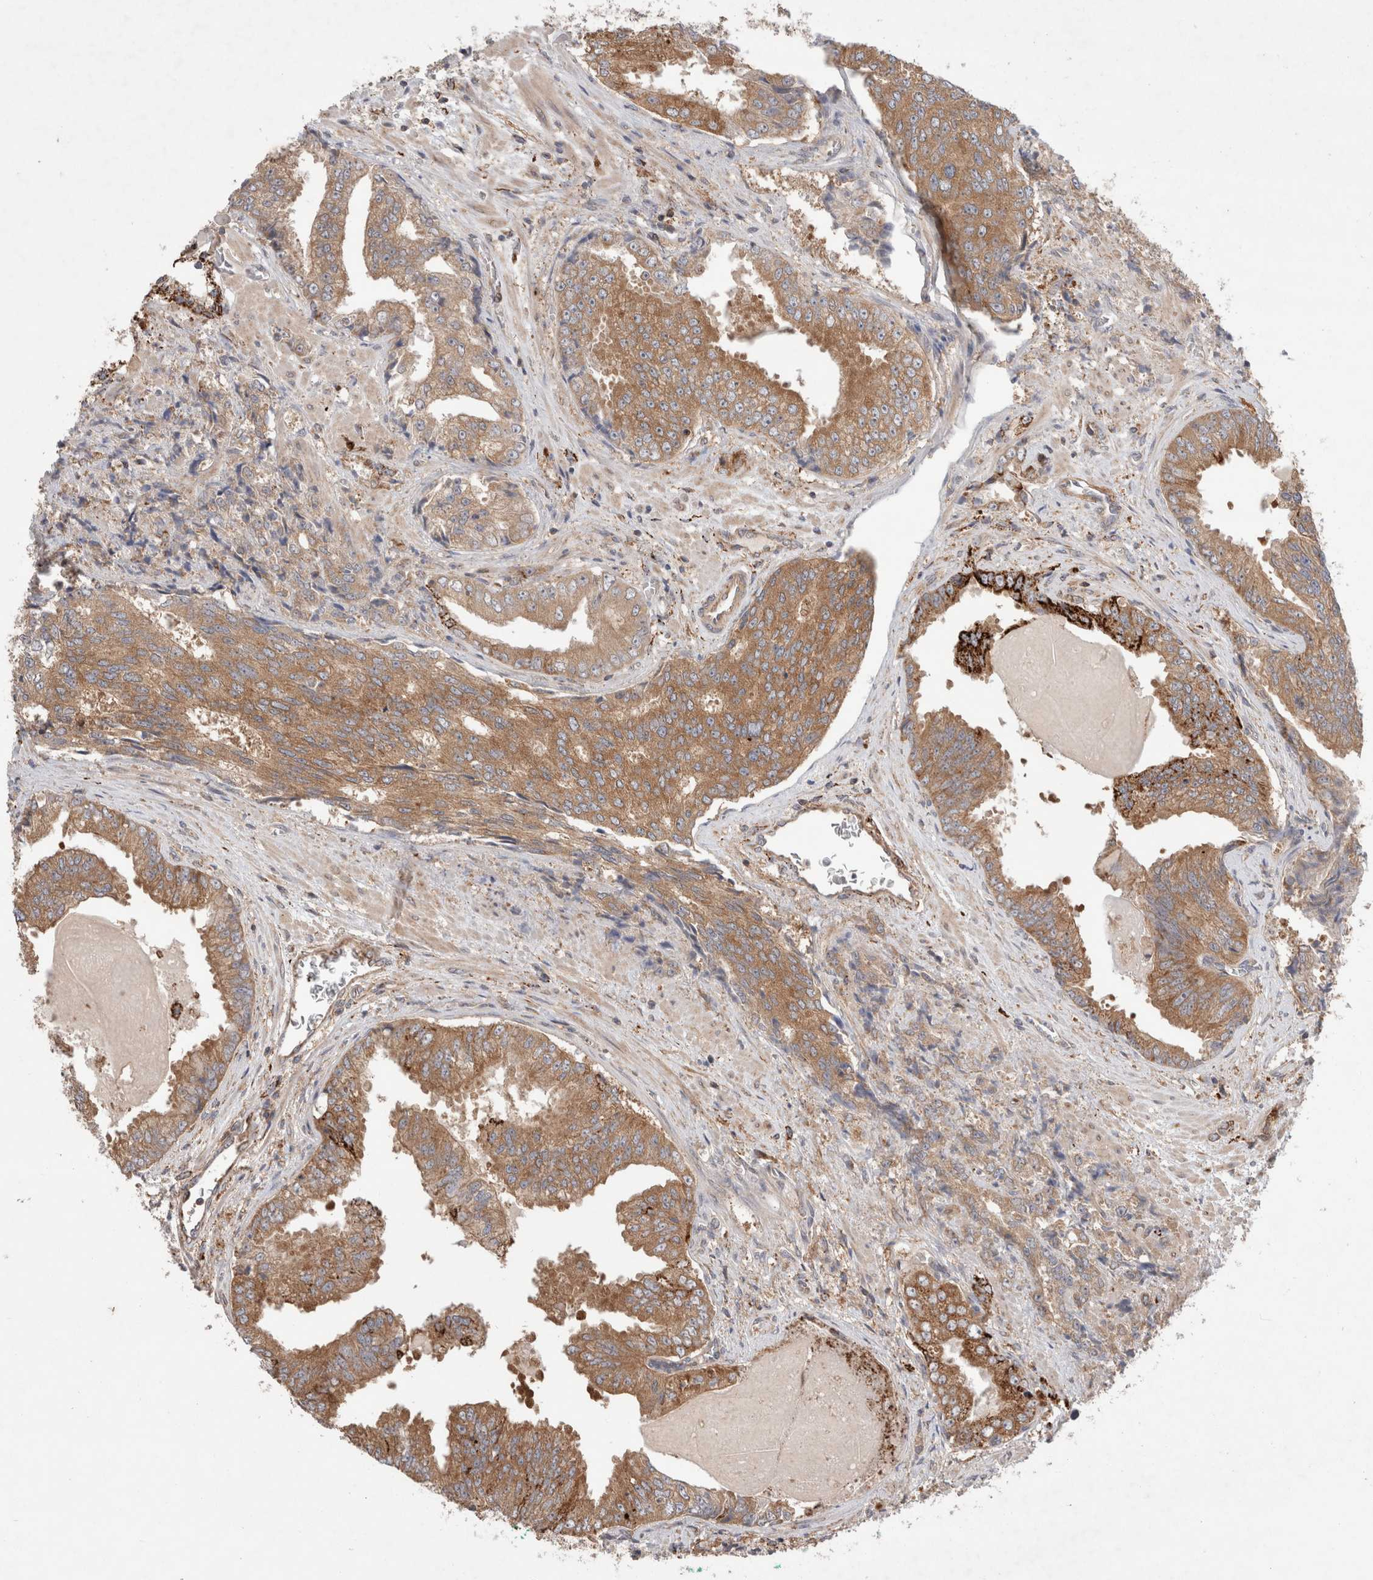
{"staining": {"intensity": "moderate", "quantity": ">75%", "location": "cytoplasmic/membranous"}, "tissue": "prostate cancer", "cell_type": "Tumor cells", "image_type": "cancer", "snomed": [{"axis": "morphology", "description": "Adenocarcinoma, High grade"}, {"axis": "topography", "description": "Prostate"}], "caption": "The photomicrograph displays immunohistochemical staining of prostate adenocarcinoma (high-grade). There is moderate cytoplasmic/membranous positivity is seen in about >75% of tumor cells.", "gene": "HROB", "patient": {"sex": "male", "age": 58}}